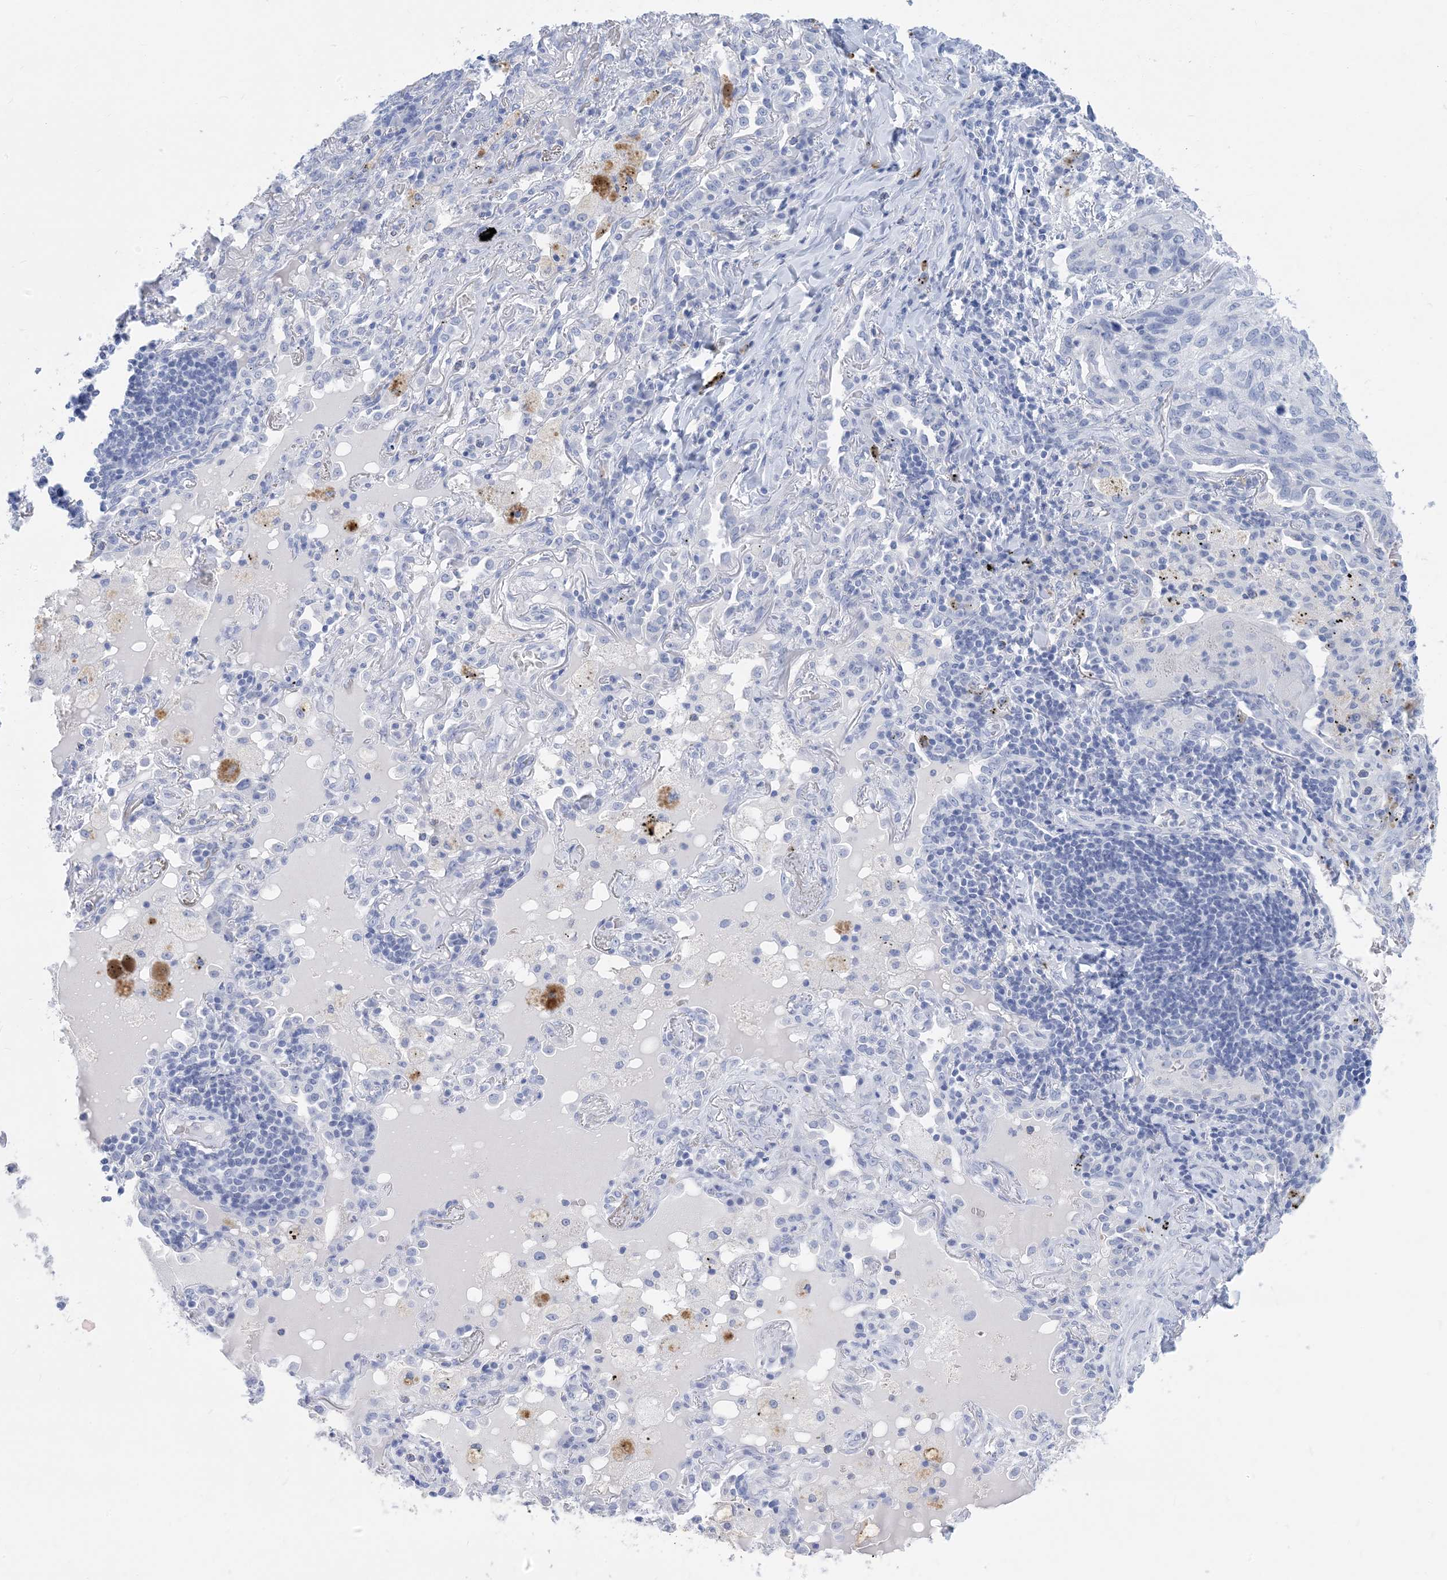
{"staining": {"intensity": "negative", "quantity": "none", "location": "none"}, "tissue": "lung cancer", "cell_type": "Tumor cells", "image_type": "cancer", "snomed": [{"axis": "morphology", "description": "Squamous cell carcinoma, NOS"}, {"axis": "topography", "description": "Lung"}], "caption": "This micrograph is of squamous cell carcinoma (lung) stained with IHC to label a protein in brown with the nuclei are counter-stained blue. There is no staining in tumor cells.", "gene": "SH3YL1", "patient": {"sex": "female", "age": 63}}